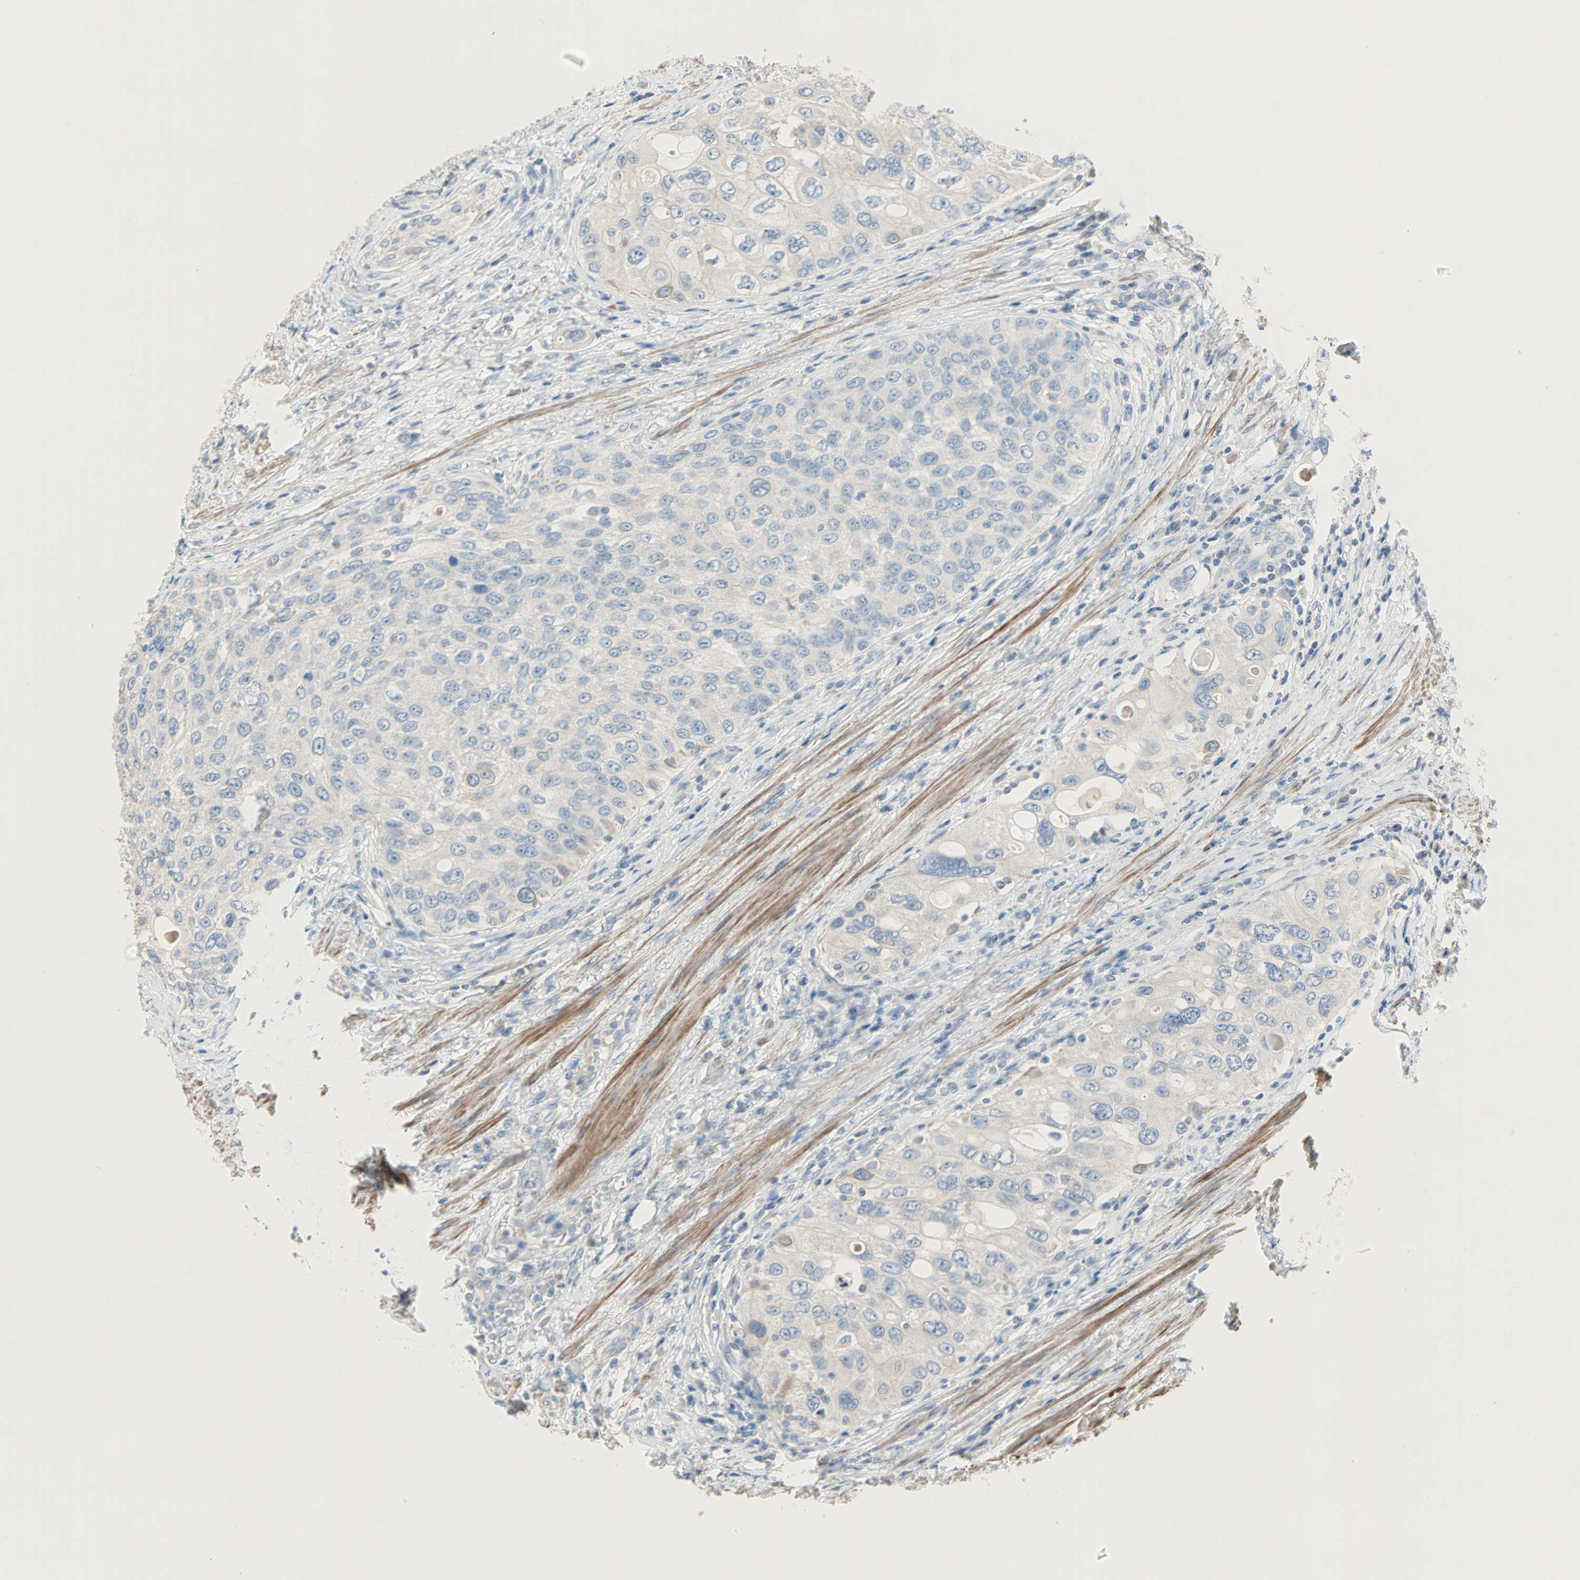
{"staining": {"intensity": "negative", "quantity": "none", "location": "none"}, "tissue": "urothelial cancer", "cell_type": "Tumor cells", "image_type": "cancer", "snomed": [{"axis": "morphology", "description": "Urothelial carcinoma, High grade"}, {"axis": "topography", "description": "Urinary bladder"}], "caption": "The histopathology image exhibits no staining of tumor cells in urothelial cancer.", "gene": "ACVRL1", "patient": {"sex": "female", "age": 56}}